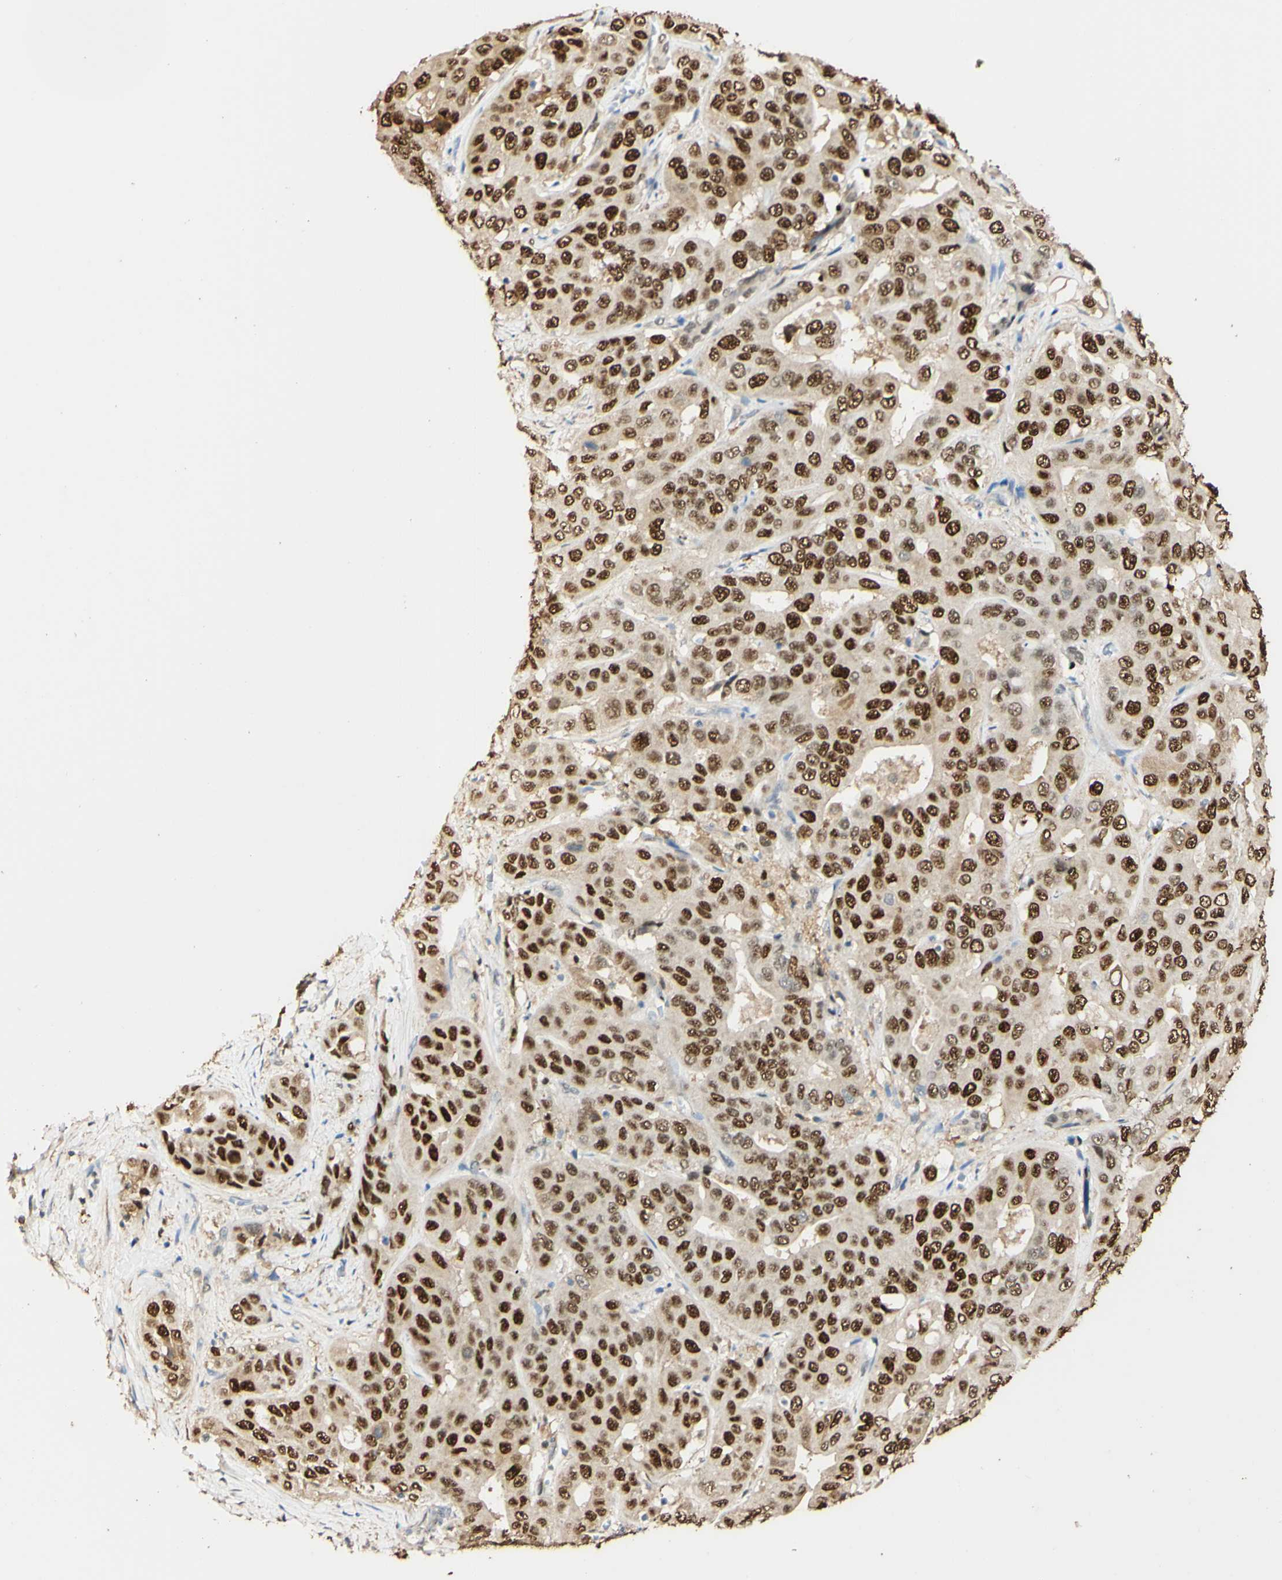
{"staining": {"intensity": "strong", "quantity": ">75%", "location": "nuclear"}, "tissue": "liver cancer", "cell_type": "Tumor cells", "image_type": "cancer", "snomed": [{"axis": "morphology", "description": "Cholangiocarcinoma"}, {"axis": "topography", "description": "Liver"}], "caption": "Strong nuclear expression for a protein is present in about >75% of tumor cells of liver cancer (cholangiocarcinoma) using immunohistochemistry.", "gene": "MAP3K4", "patient": {"sex": "female", "age": 52}}